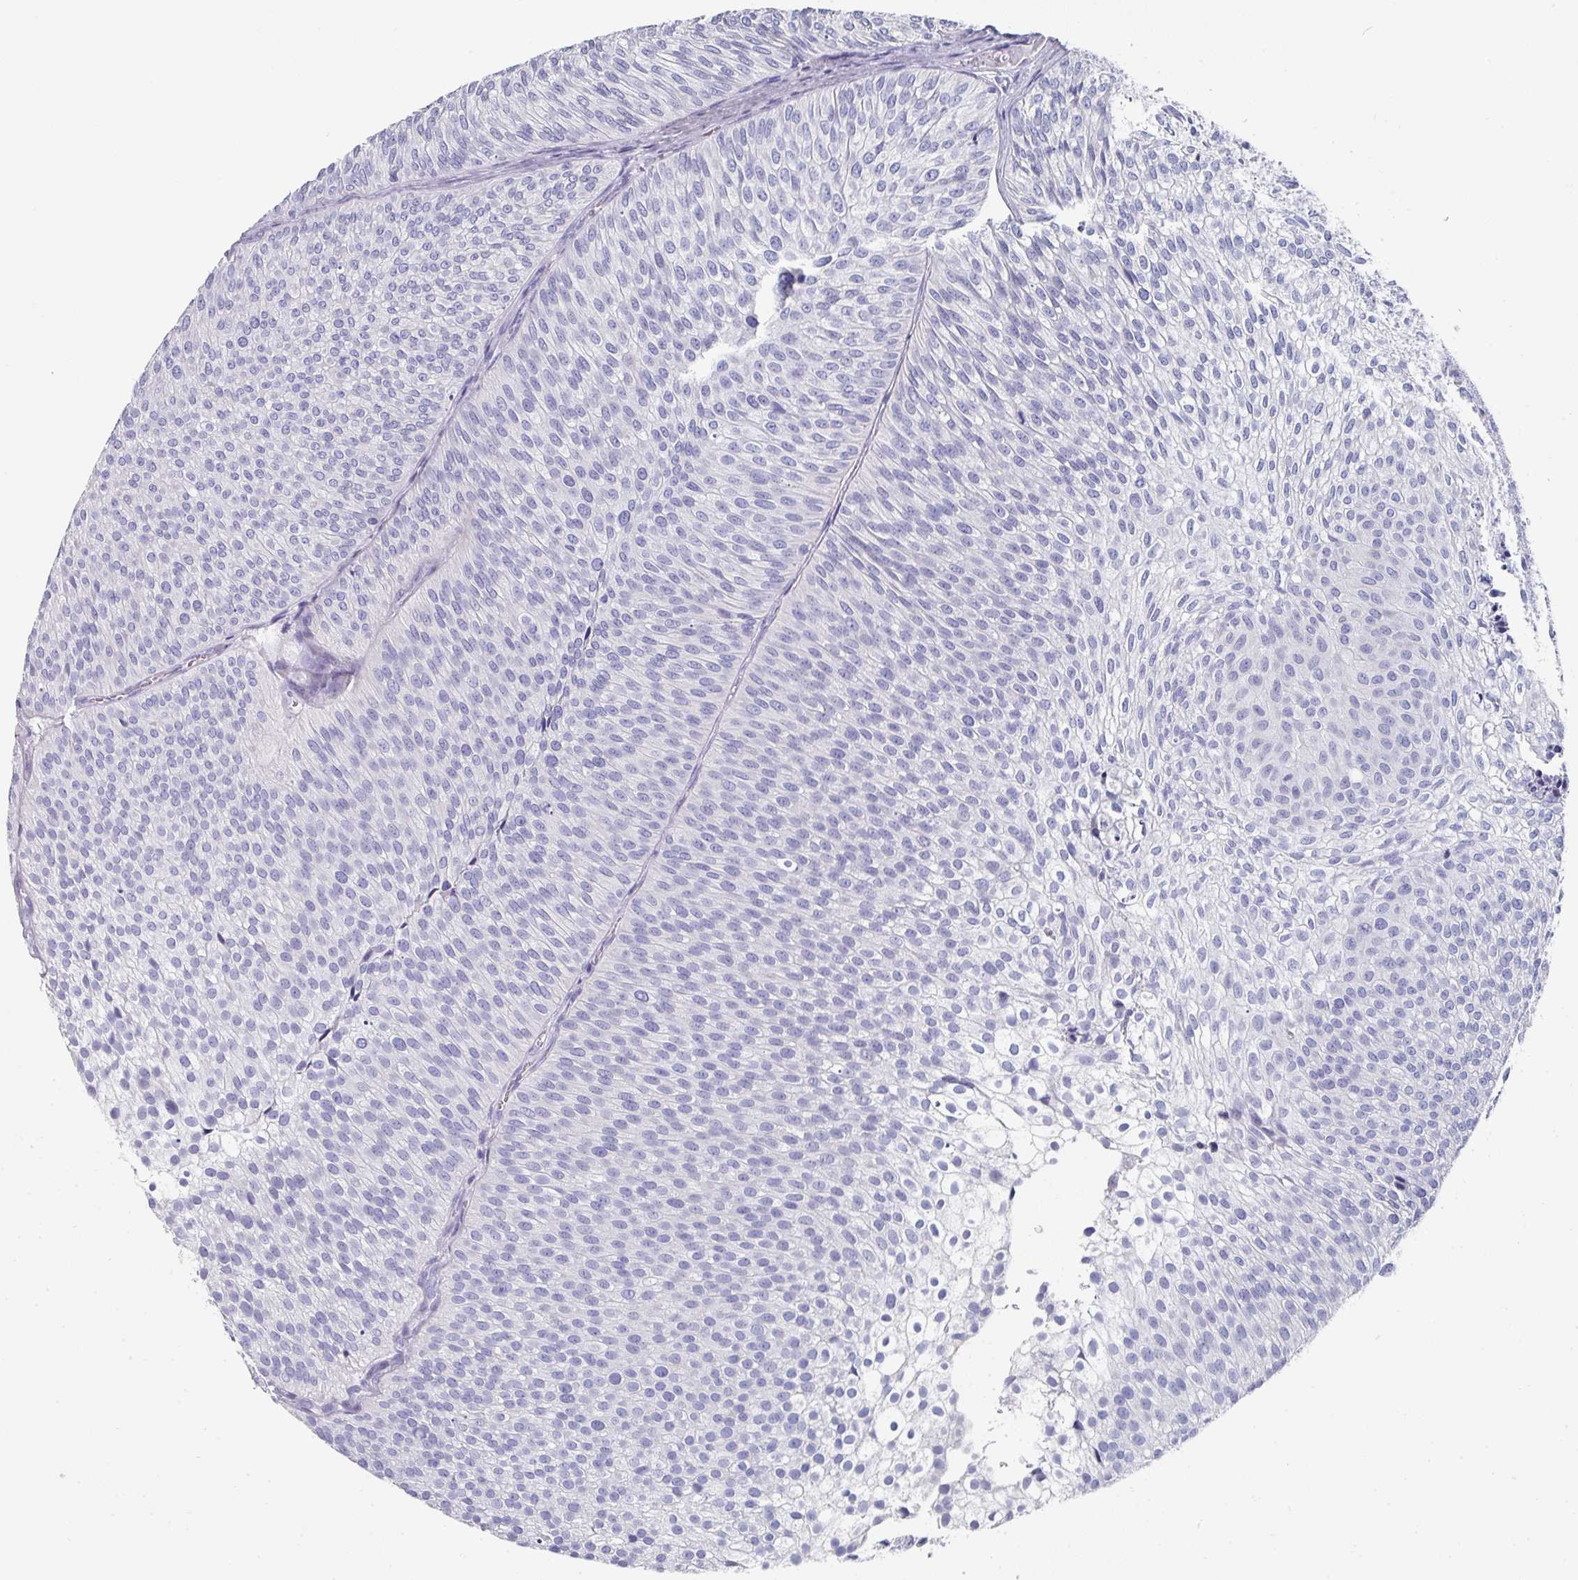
{"staining": {"intensity": "negative", "quantity": "none", "location": "none"}, "tissue": "urothelial cancer", "cell_type": "Tumor cells", "image_type": "cancer", "snomed": [{"axis": "morphology", "description": "Urothelial carcinoma, Low grade"}, {"axis": "topography", "description": "Urinary bladder"}], "caption": "Immunohistochemistry (IHC) image of human low-grade urothelial carcinoma stained for a protein (brown), which reveals no expression in tumor cells.", "gene": "SETBP1", "patient": {"sex": "male", "age": 91}}